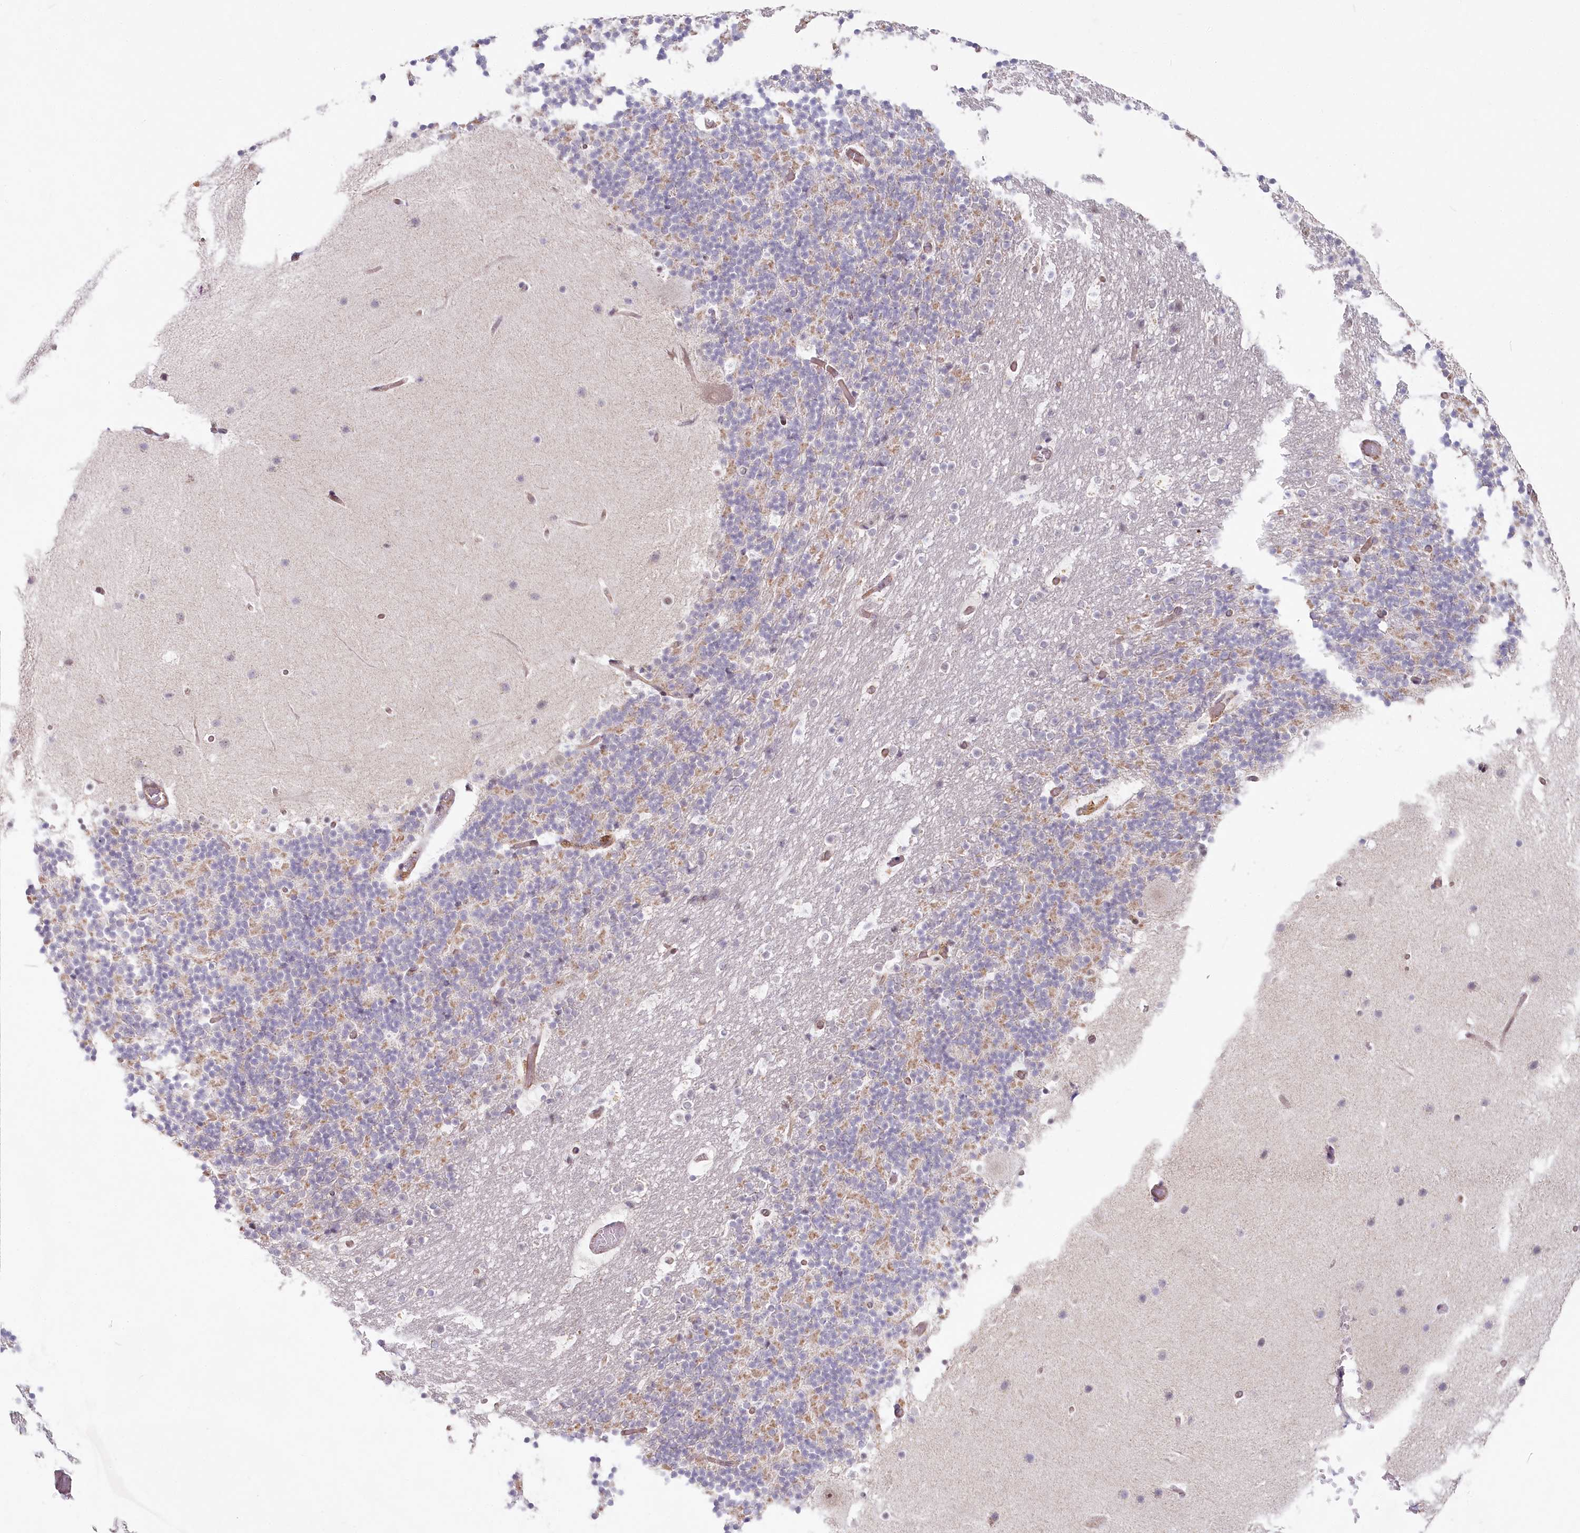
{"staining": {"intensity": "weak", "quantity": "25%-75%", "location": "cytoplasmic/membranous"}, "tissue": "cerebellum", "cell_type": "Cells in granular layer", "image_type": "normal", "snomed": [{"axis": "morphology", "description": "Normal tissue, NOS"}, {"axis": "topography", "description": "Cerebellum"}], "caption": "Brown immunohistochemical staining in unremarkable human cerebellum shows weak cytoplasmic/membranous staining in approximately 25%-75% of cells in granular layer.", "gene": "ABHD8", "patient": {"sex": "male", "age": 57}}